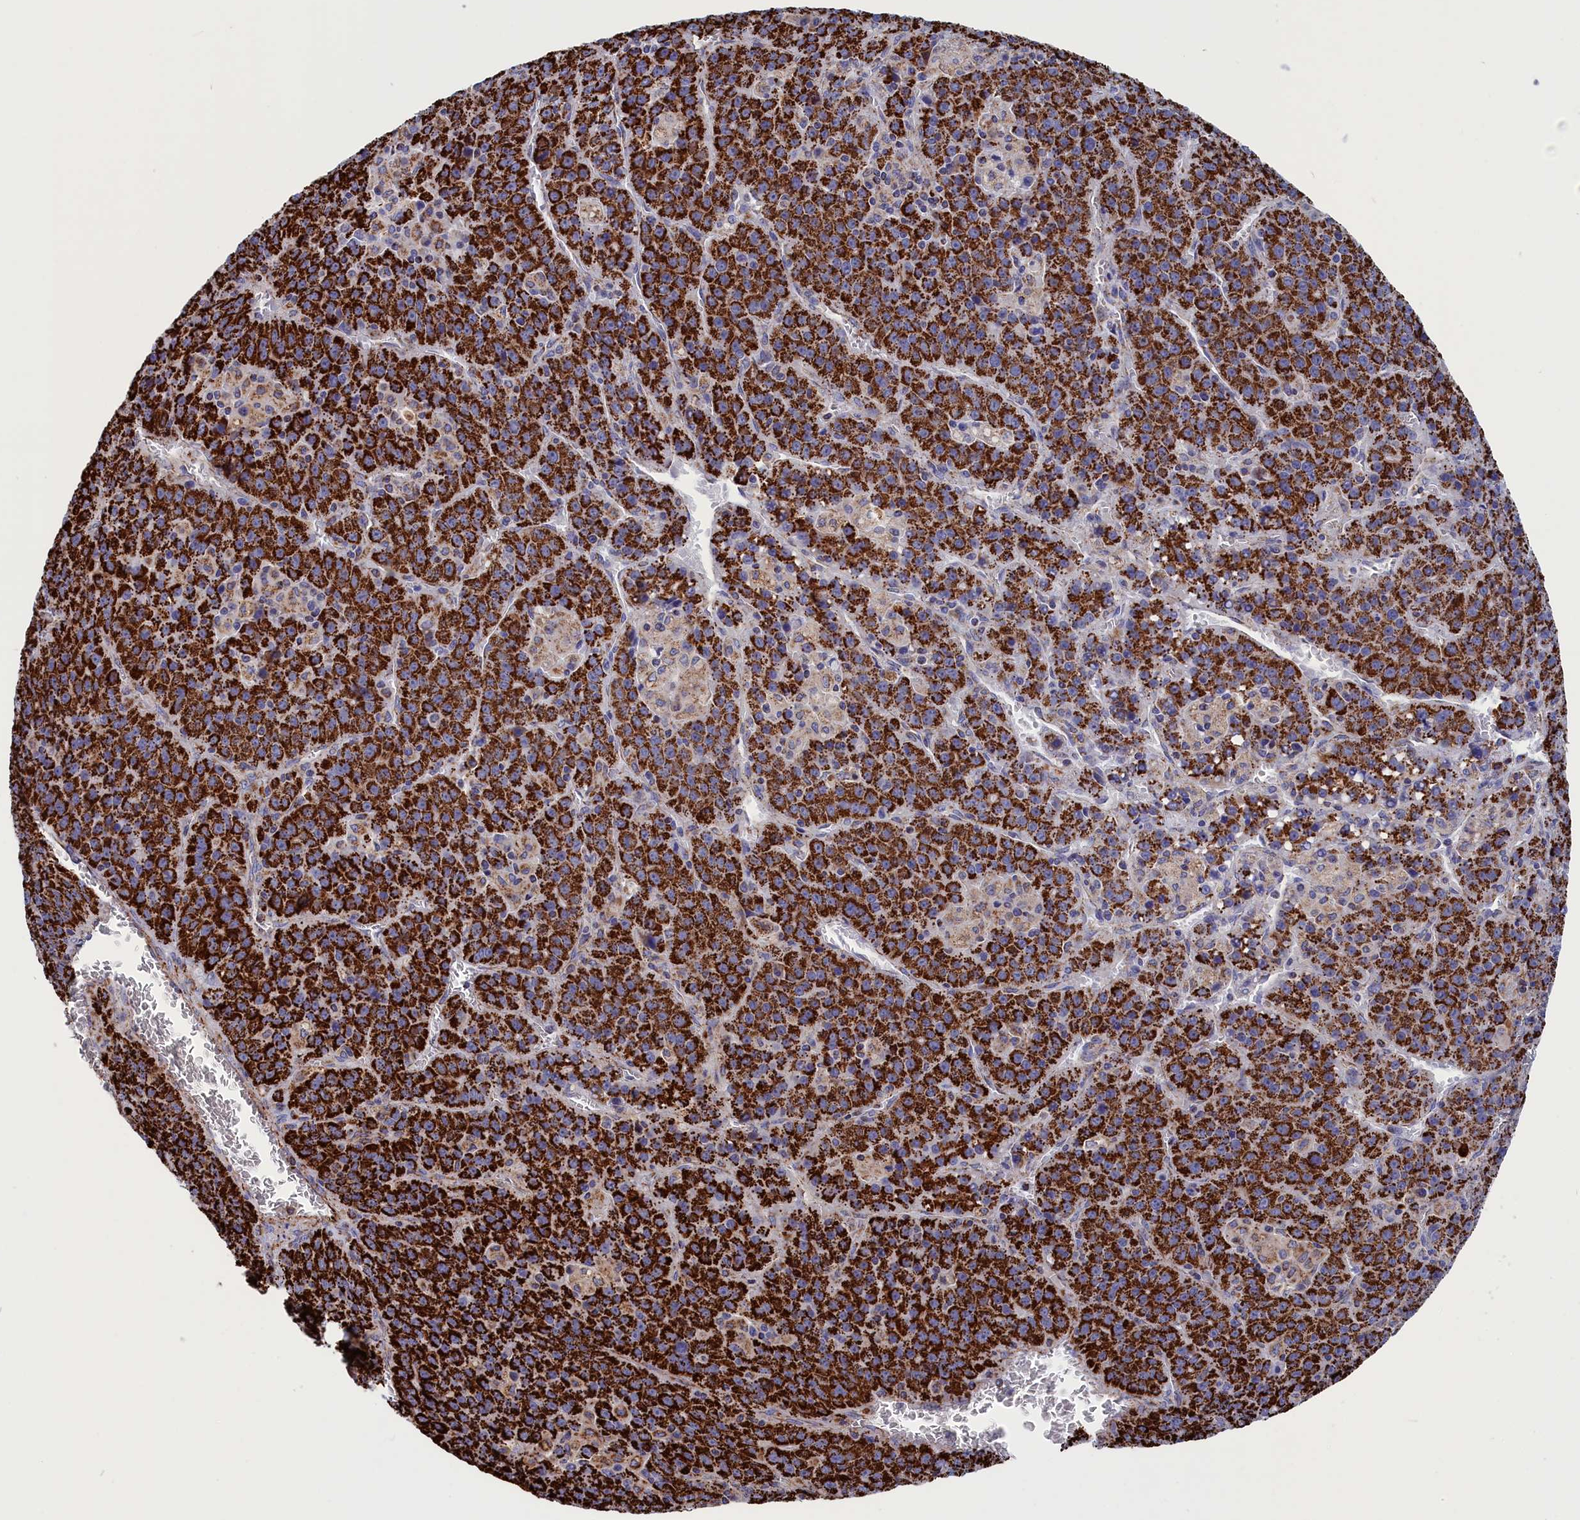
{"staining": {"intensity": "strong", "quantity": ">75%", "location": "cytoplasmic/membranous"}, "tissue": "liver cancer", "cell_type": "Tumor cells", "image_type": "cancer", "snomed": [{"axis": "morphology", "description": "Carcinoma, Hepatocellular, NOS"}, {"axis": "topography", "description": "Liver"}], "caption": "A brown stain highlights strong cytoplasmic/membranous staining of a protein in liver cancer tumor cells.", "gene": "WDR83", "patient": {"sex": "female", "age": 53}}